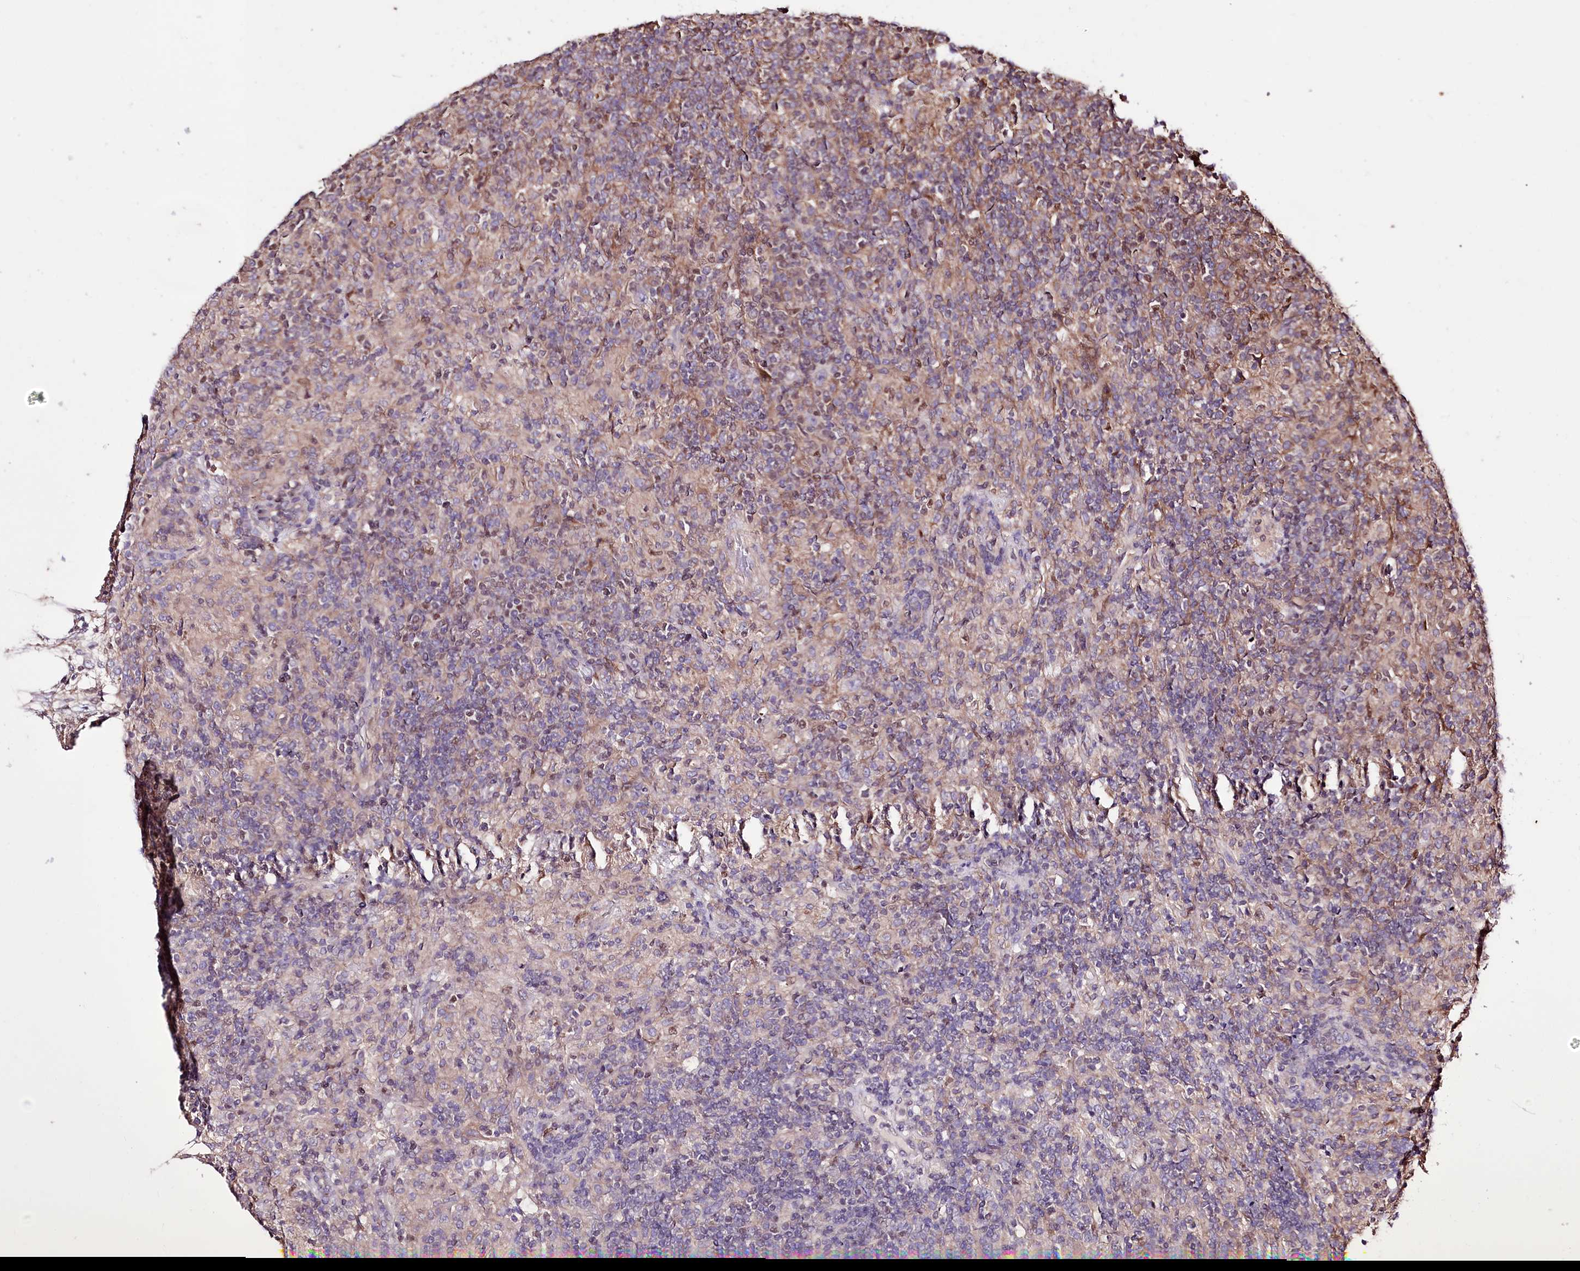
{"staining": {"intensity": "negative", "quantity": "none", "location": "none"}, "tissue": "lymphoma", "cell_type": "Tumor cells", "image_type": "cancer", "snomed": [{"axis": "morphology", "description": "Hodgkin's disease, NOS"}, {"axis": "topography", "description": "Lymph node"}], "caption": "DAB (3,3'-diaminobenzidine) immunohistochemical staining of Hodgkin's disease displays no significant expression in tumor cells.", "gene": "WWC1", "patient": {"sex": "male", "age": 70}}